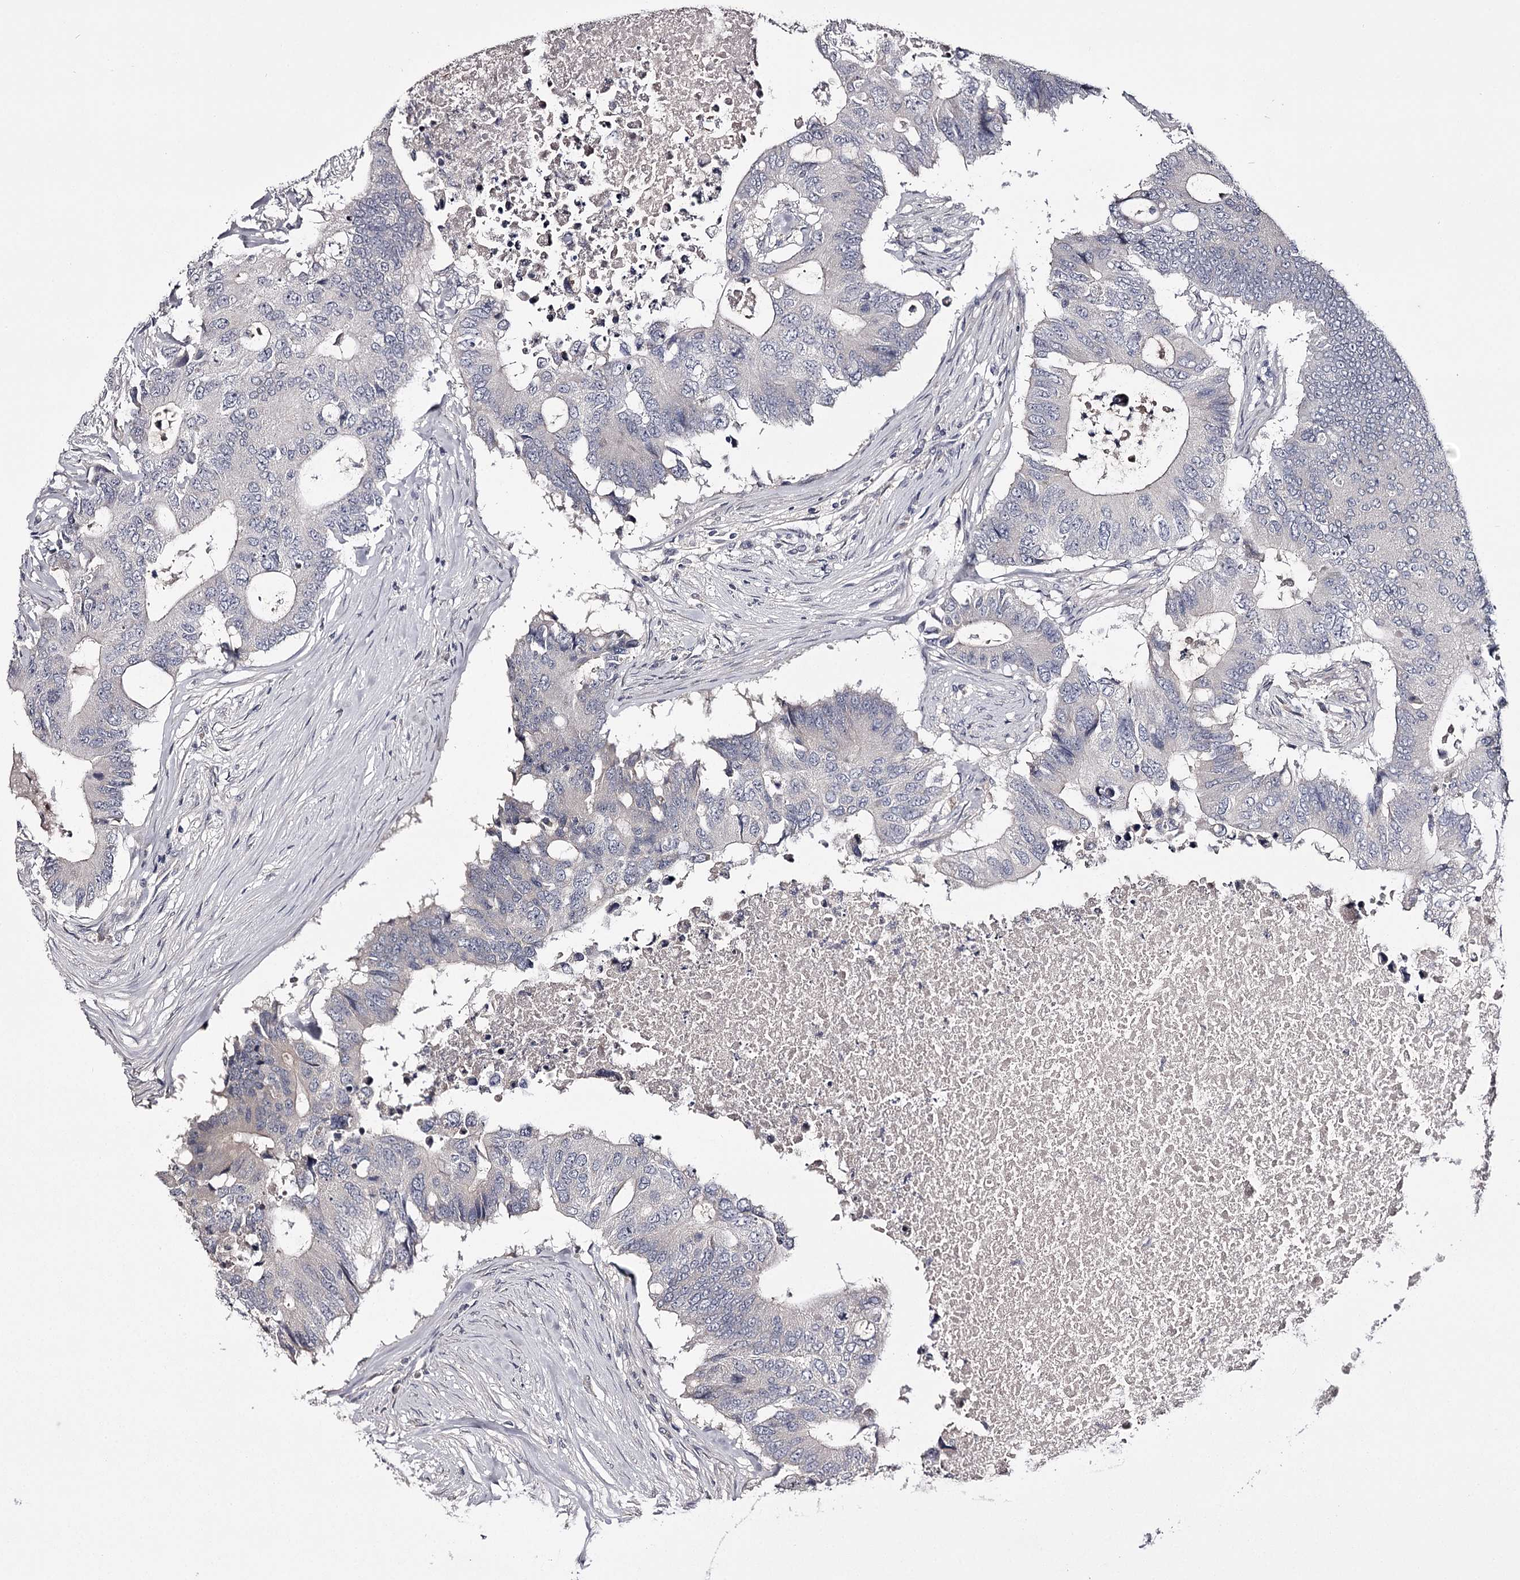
{"staining": {"intensity": "negative", "quantity": "none", "location": "none"}, "tissue": "colorectal cancer", "cell_type": "Tumor cells", "image_type": "cancer", "snomed": [{"axis": "morphology", "description": "Adenocarcinoma, NOS"}, {"axis": "topography", "description": "Colon"}], "caption": "IHC image of neoplastic tissue: colorectal adenocarcinoma stained with DAB shows no significant protein expression in tumor cells.", "gene": "PRM2", "patient": {"sex": "male", "age": 71}}